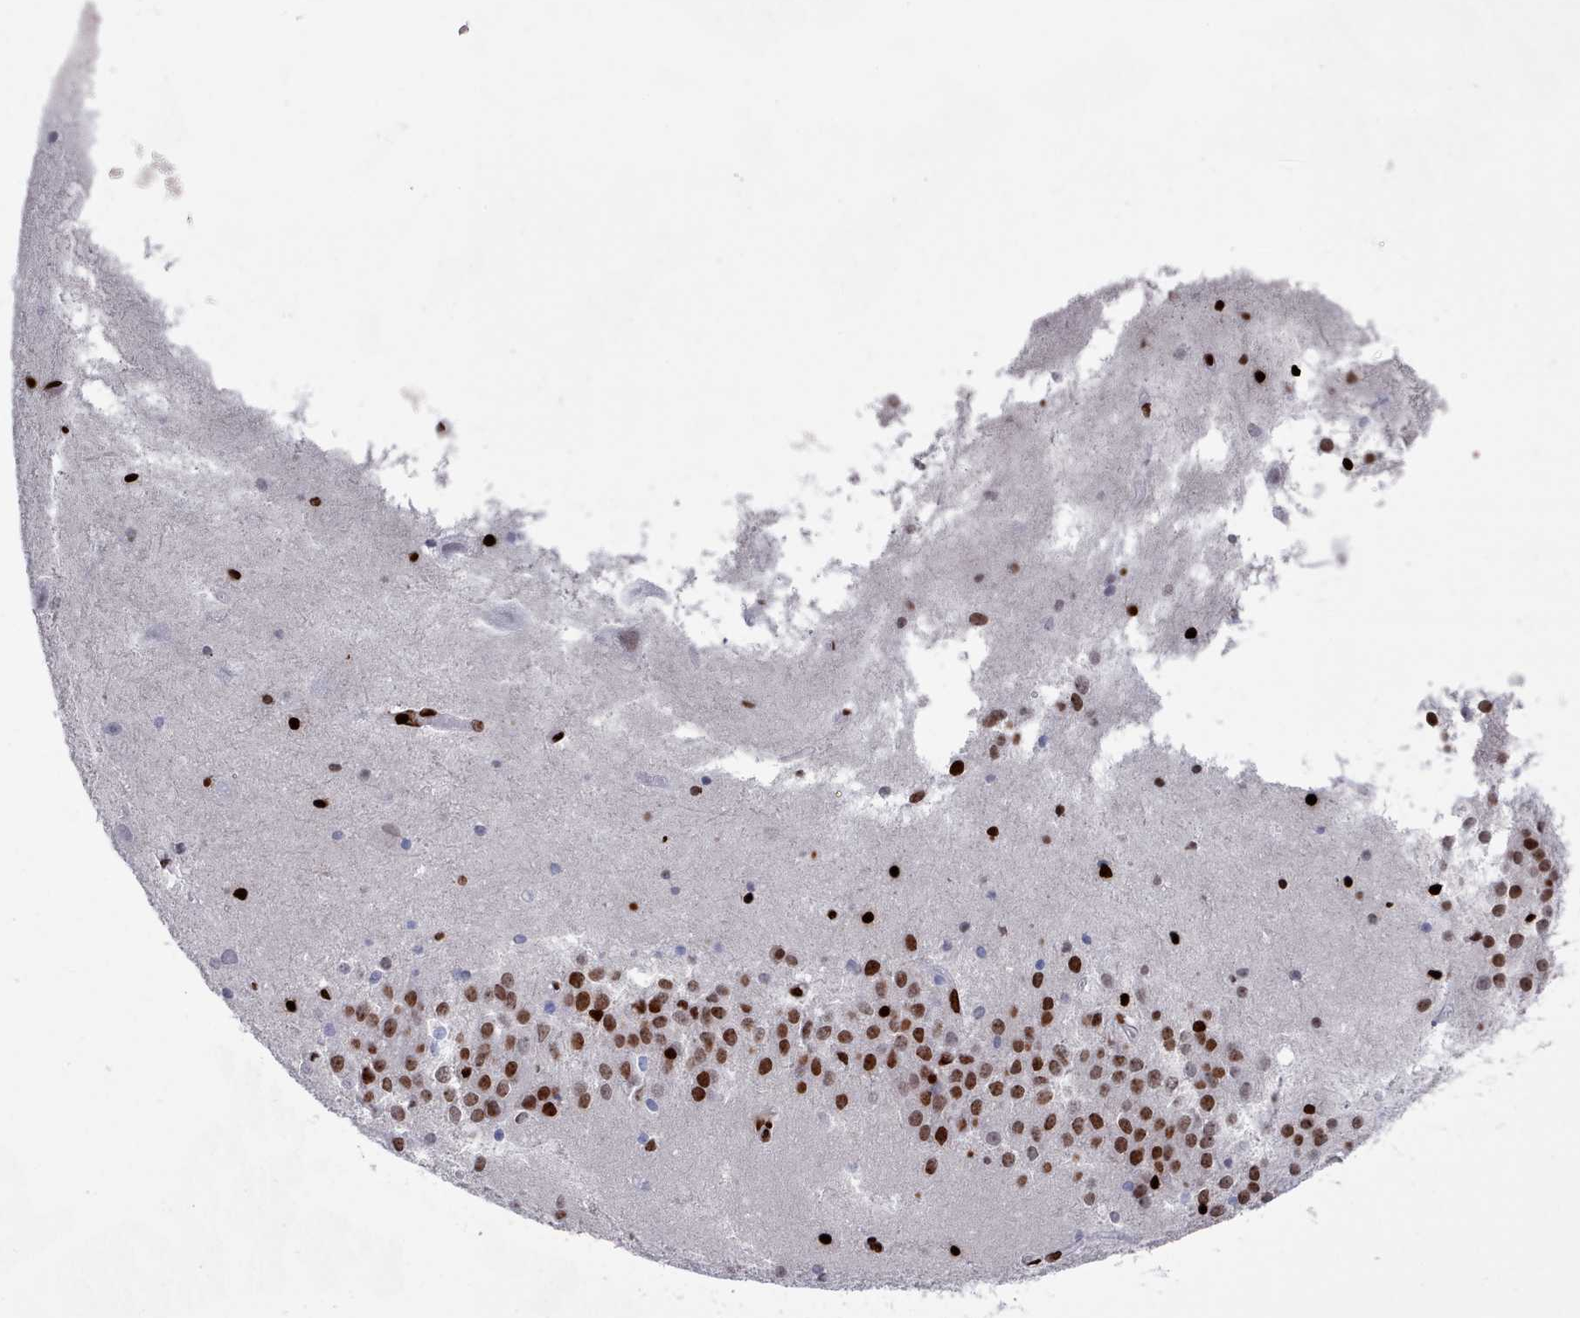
{"staining": {"intensity": "strong", "quantity": "<25%", "location": "nuclear"}, "tissue": "hippocampus", "cell_type": "Glial cells", "image_type": "normal", "snomed": [{"axis": "morphology", "description": "Normal tissue, NOS"}, {"axis": "topography", "description": "Hippocampus"}], "caption": "Immunohistochemical staining of unremarkable human hippocampus displays medium levels of strong nuclear expression in approximately <25% of glial cells.", "gene": "PCDHB11", "patient": {"sex": "female", "age": 52}}